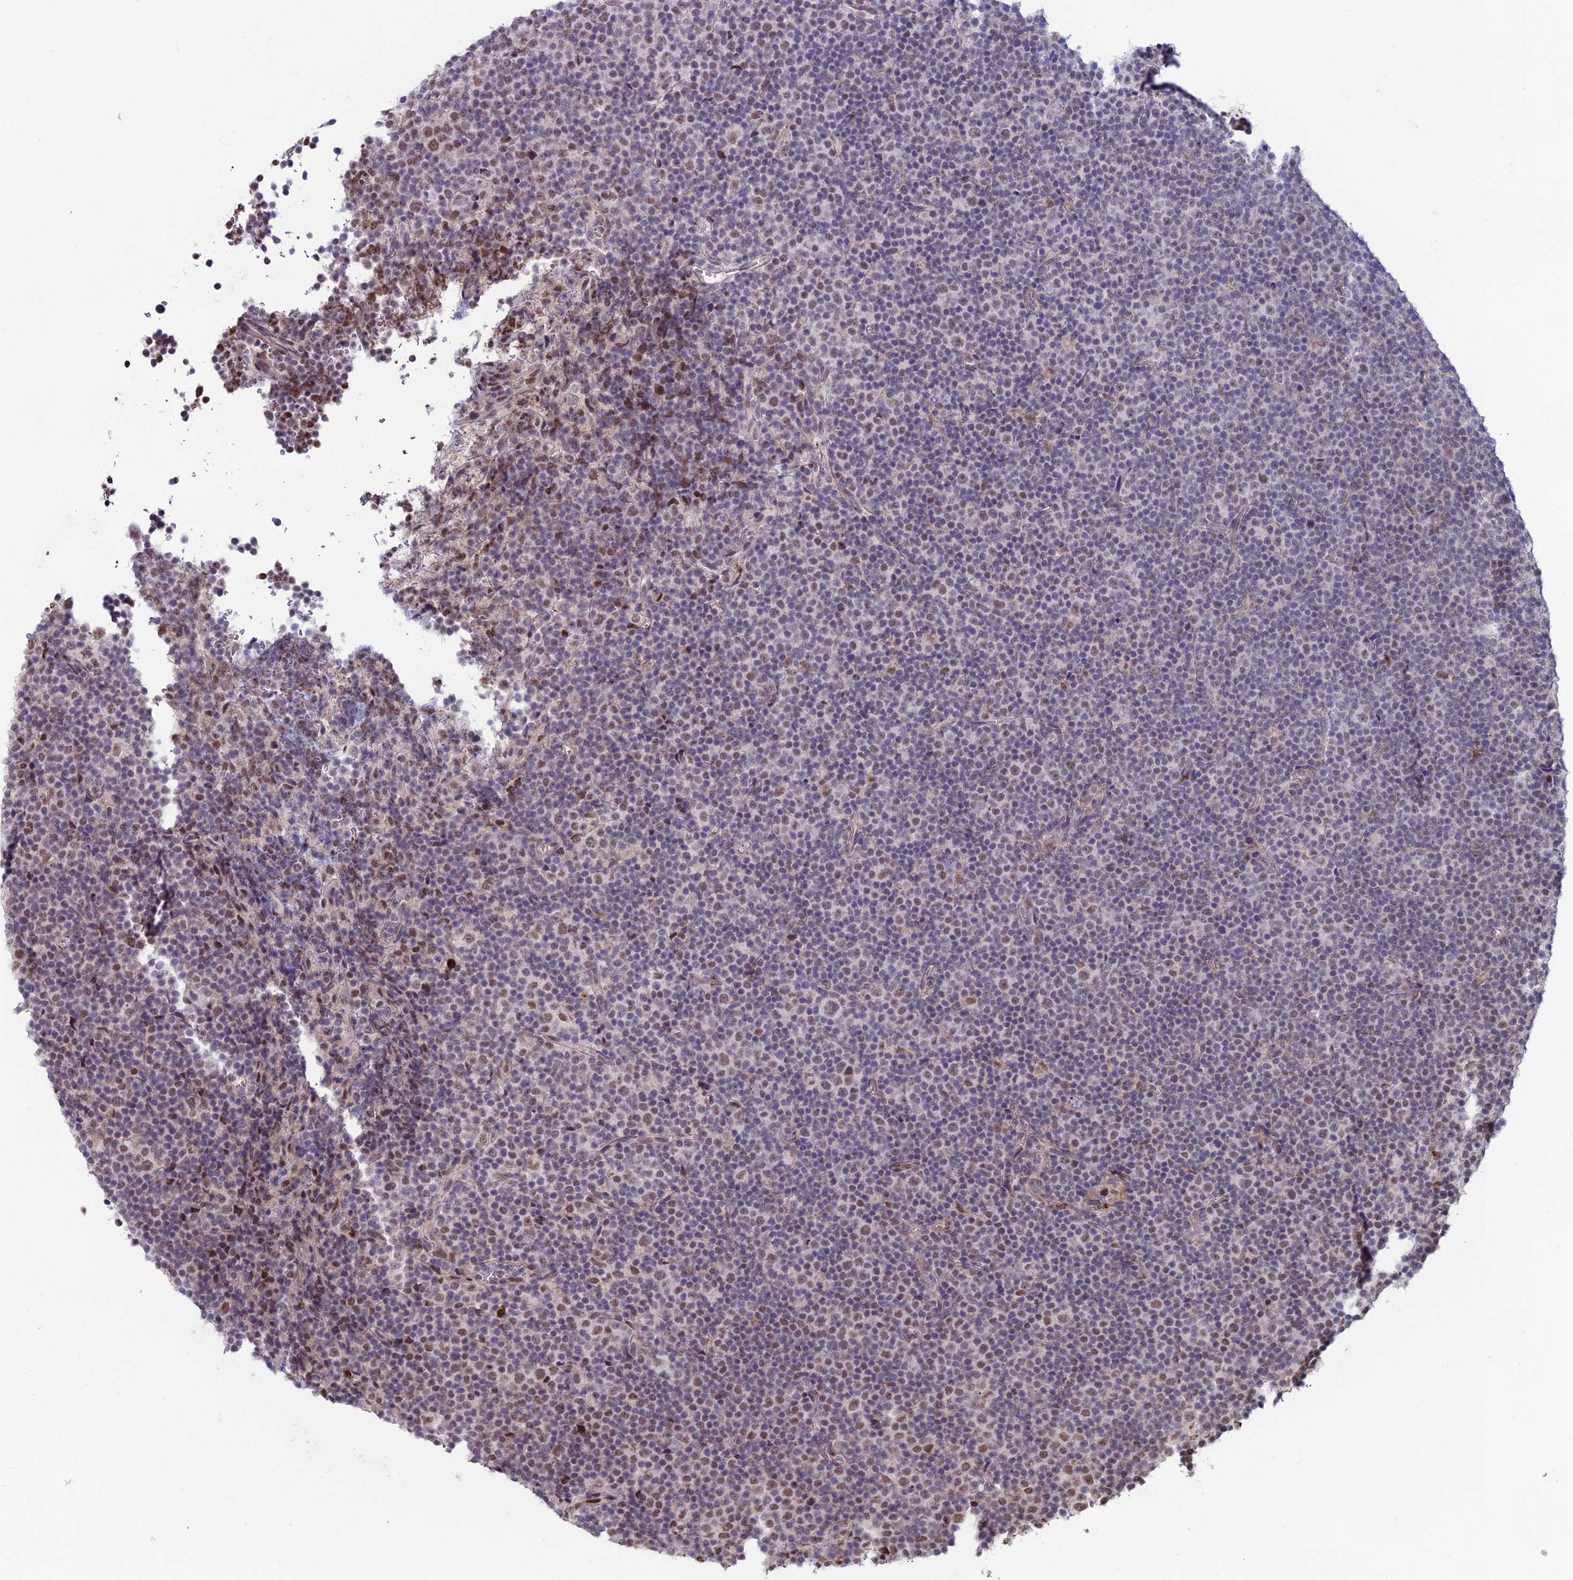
{"staining": {"intensity": "moderate", "quantity": "<25%", "location": "nuclear"}, "tissue": "lymphoma", "cell_type": "Tumor cells", "image_type": "cancer", "snomed": [{"axis": "morphology", "description": "Malignant lymphoma, non-Hodgkin's type, Low grade"}, {"axis": "topography", "description": "Lymph node"}], "caption": "Lymphoma stained for a protein (brown) exhibits moderate nuclear positive staining in about <25% of tumor cells.", "gene": "COL6A6", "patient": {"sex": "female", "age": 67}}